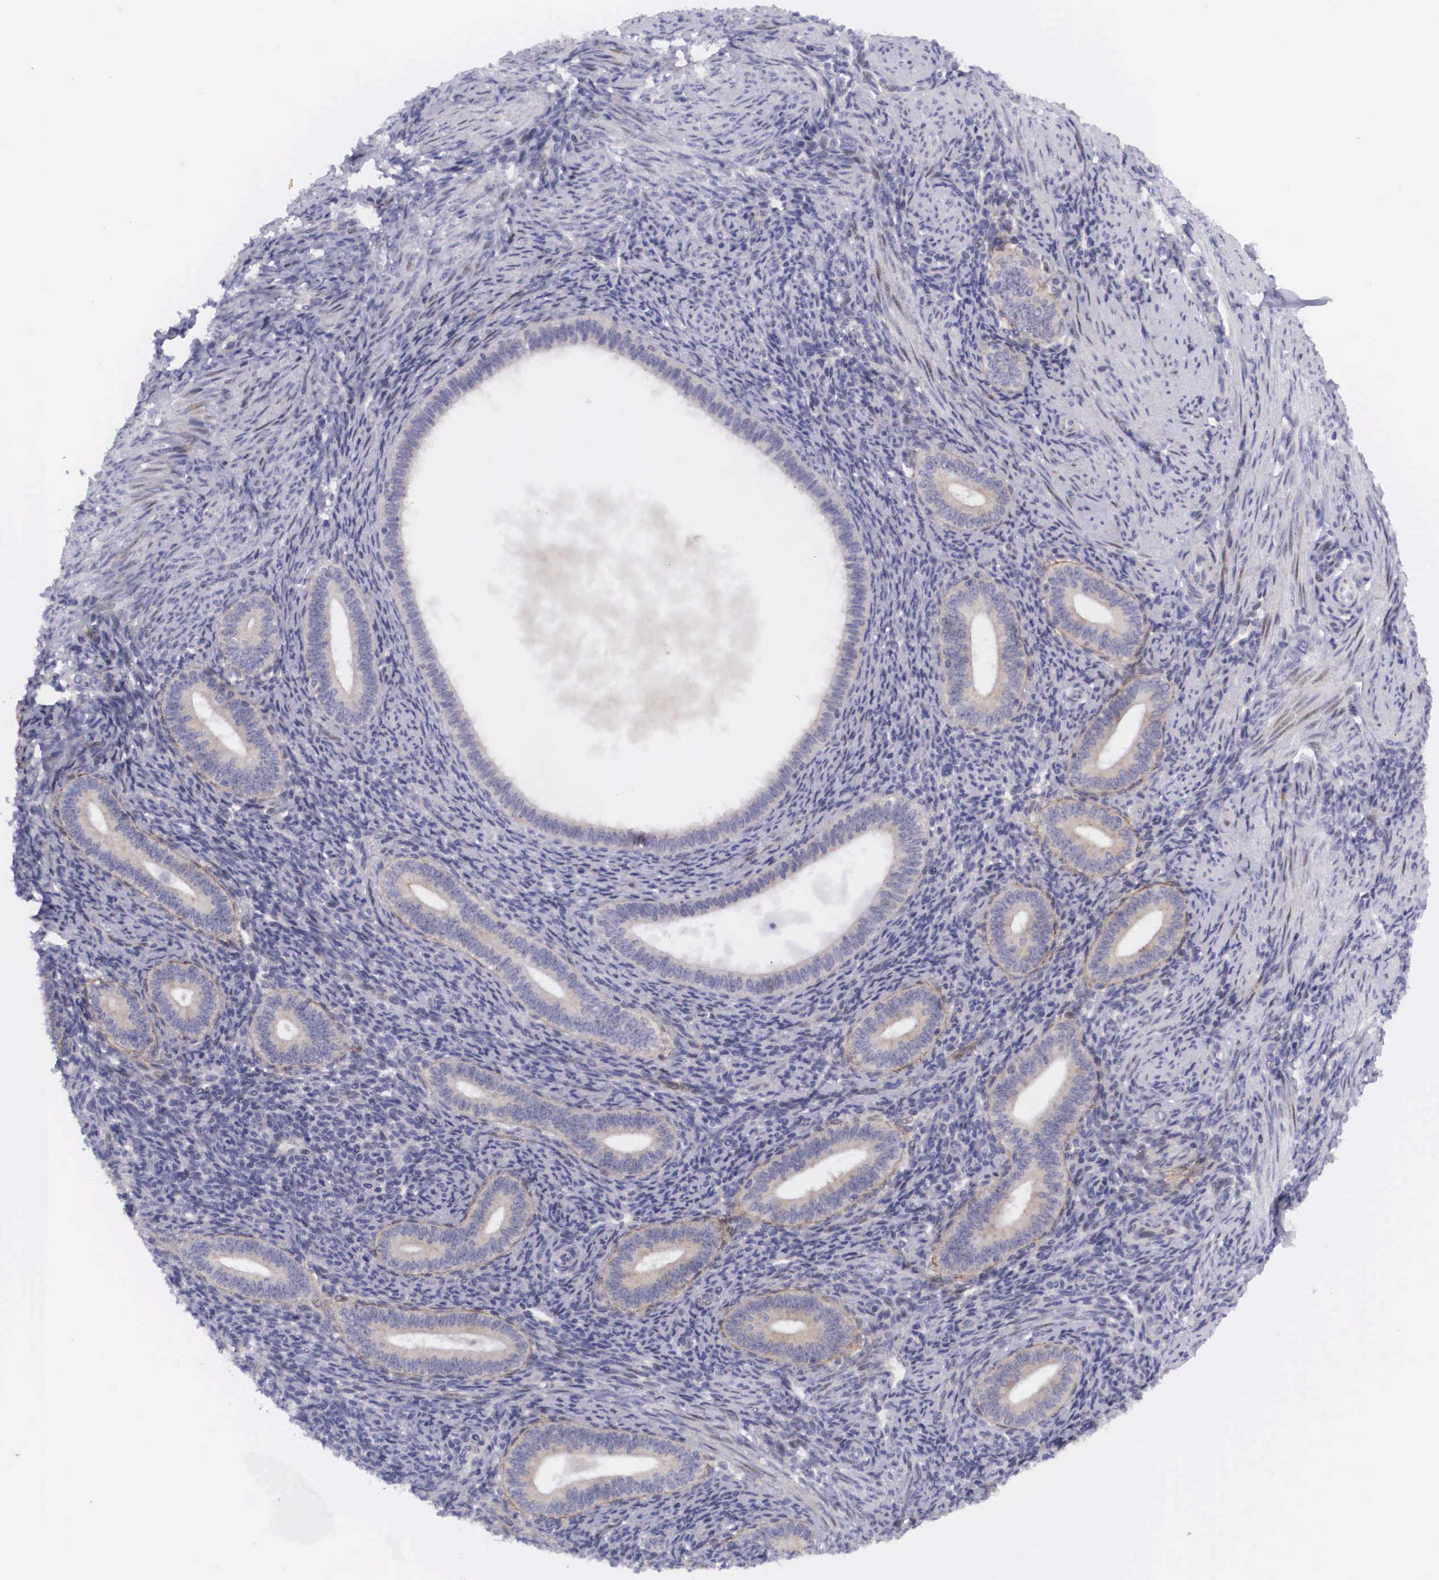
{"staining": {"intensity": "weak", "quantity": "<25%", "location": "cytoplasmic/membranous"}, "tissue": "endometrium", "cell_type": "Cells in endometrial stroma", "image_type": "normal", "snomed": [{"axis": "morphology", "description": "Normal tissue, NOS"}, {"axis": "topography", "description": "Endometrium"}], "caption": "The micrograph shows no staining of cells in endometrial stroma in unremarkable endometrium.", "gene": "EMID1", "patient": {"sex": "female", "age": 35}}